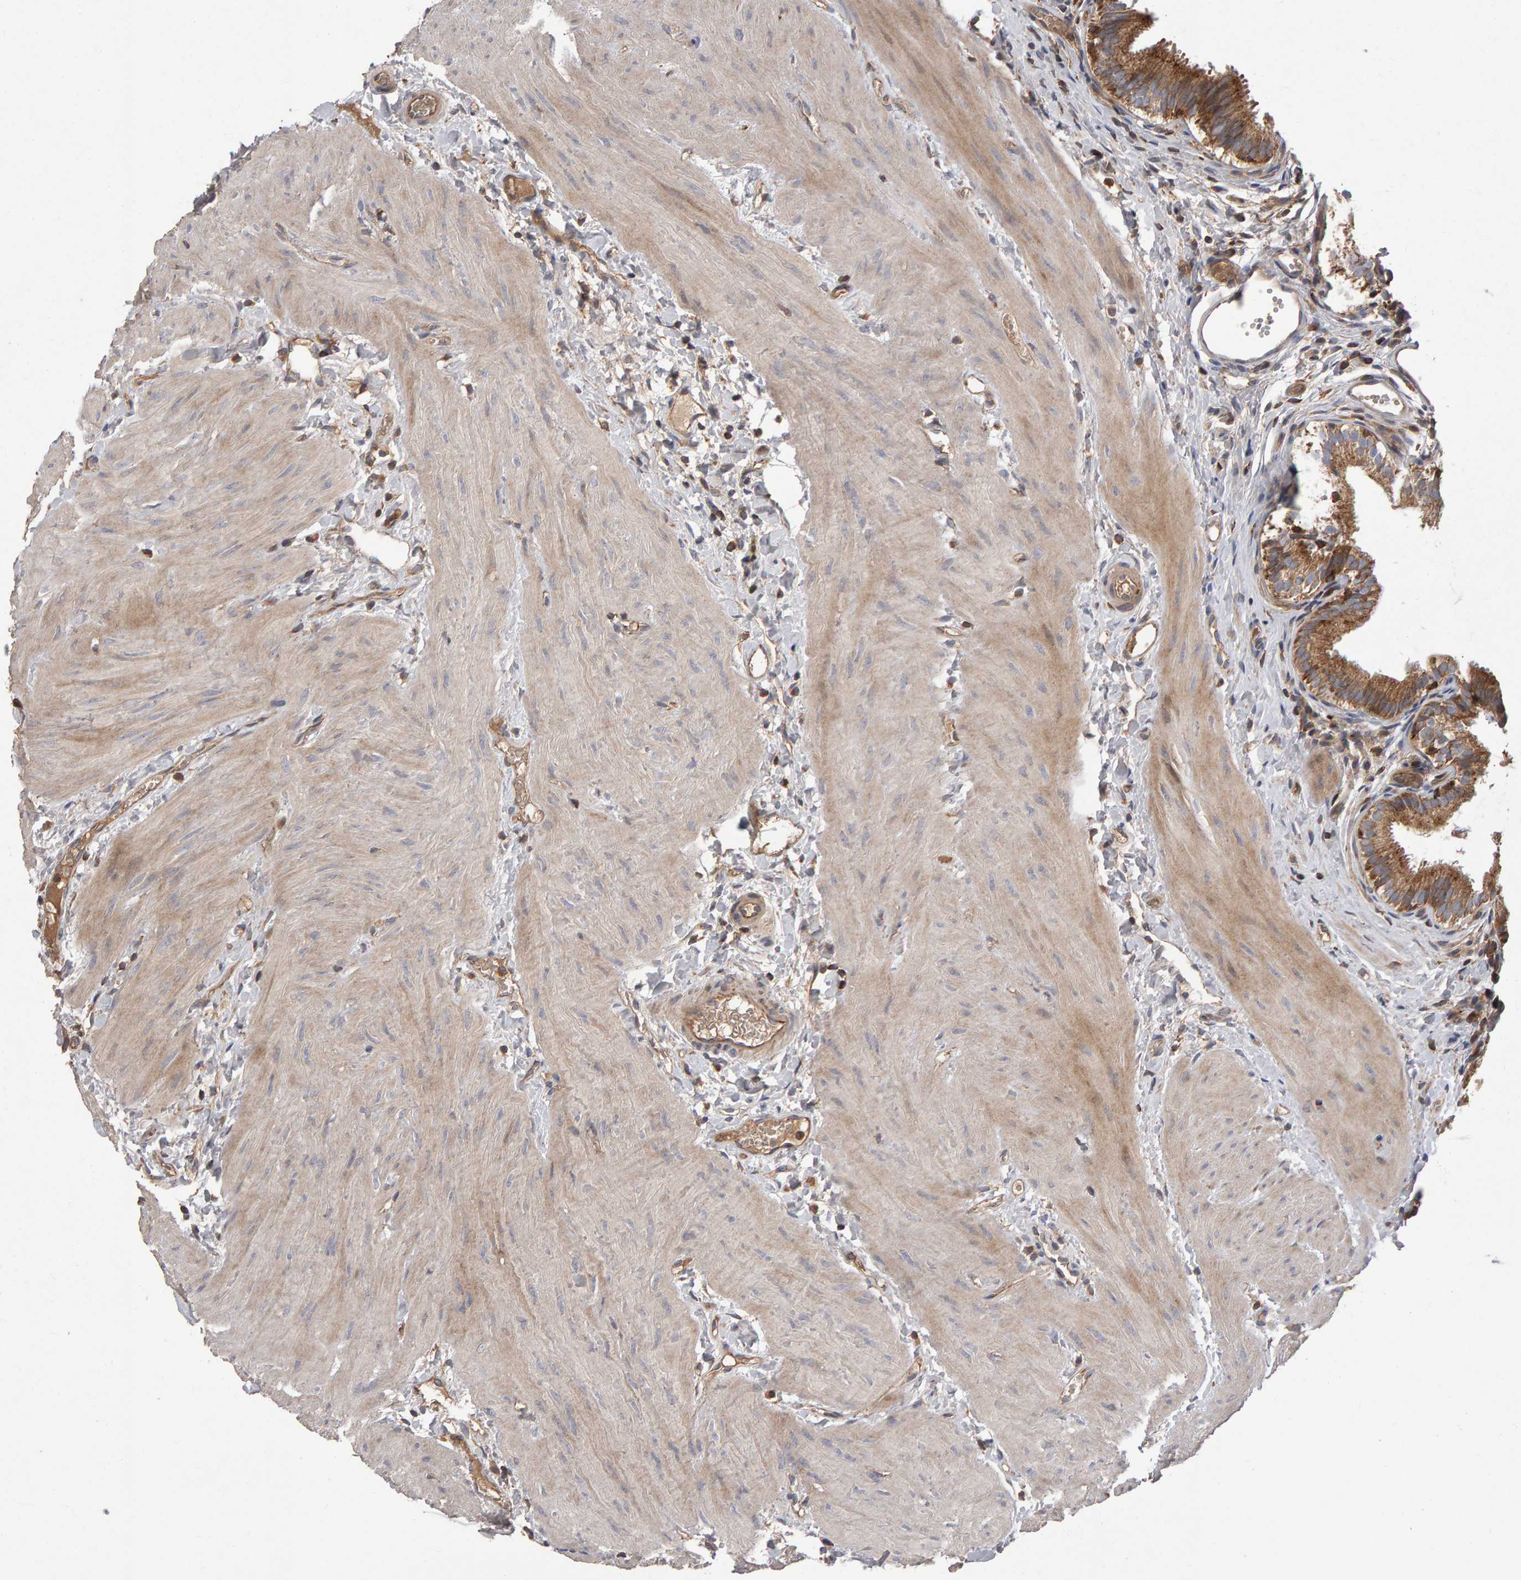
{"staining": {"intensity": "strong", "quantity": ">75%", "location": "cytoplasmic/membranous"}, "tissue": "gallbladder", "cell_type": "Glandular cells", "image_type": "normal", "snomed": [{"axis": "morphology", "description": "Normal tissue, NOS"}, {"axis": "topography", "description": "Gallbladder"}], "caption": "The micrograph exhibits immunohistochemical staining of unremarkable gallbladder. There is strong cytoplasmic/membranous positivity is identified in about >75% of glandular cells.", "gene": "PGS1", "patient": {"sex": "female", "age": 26}}